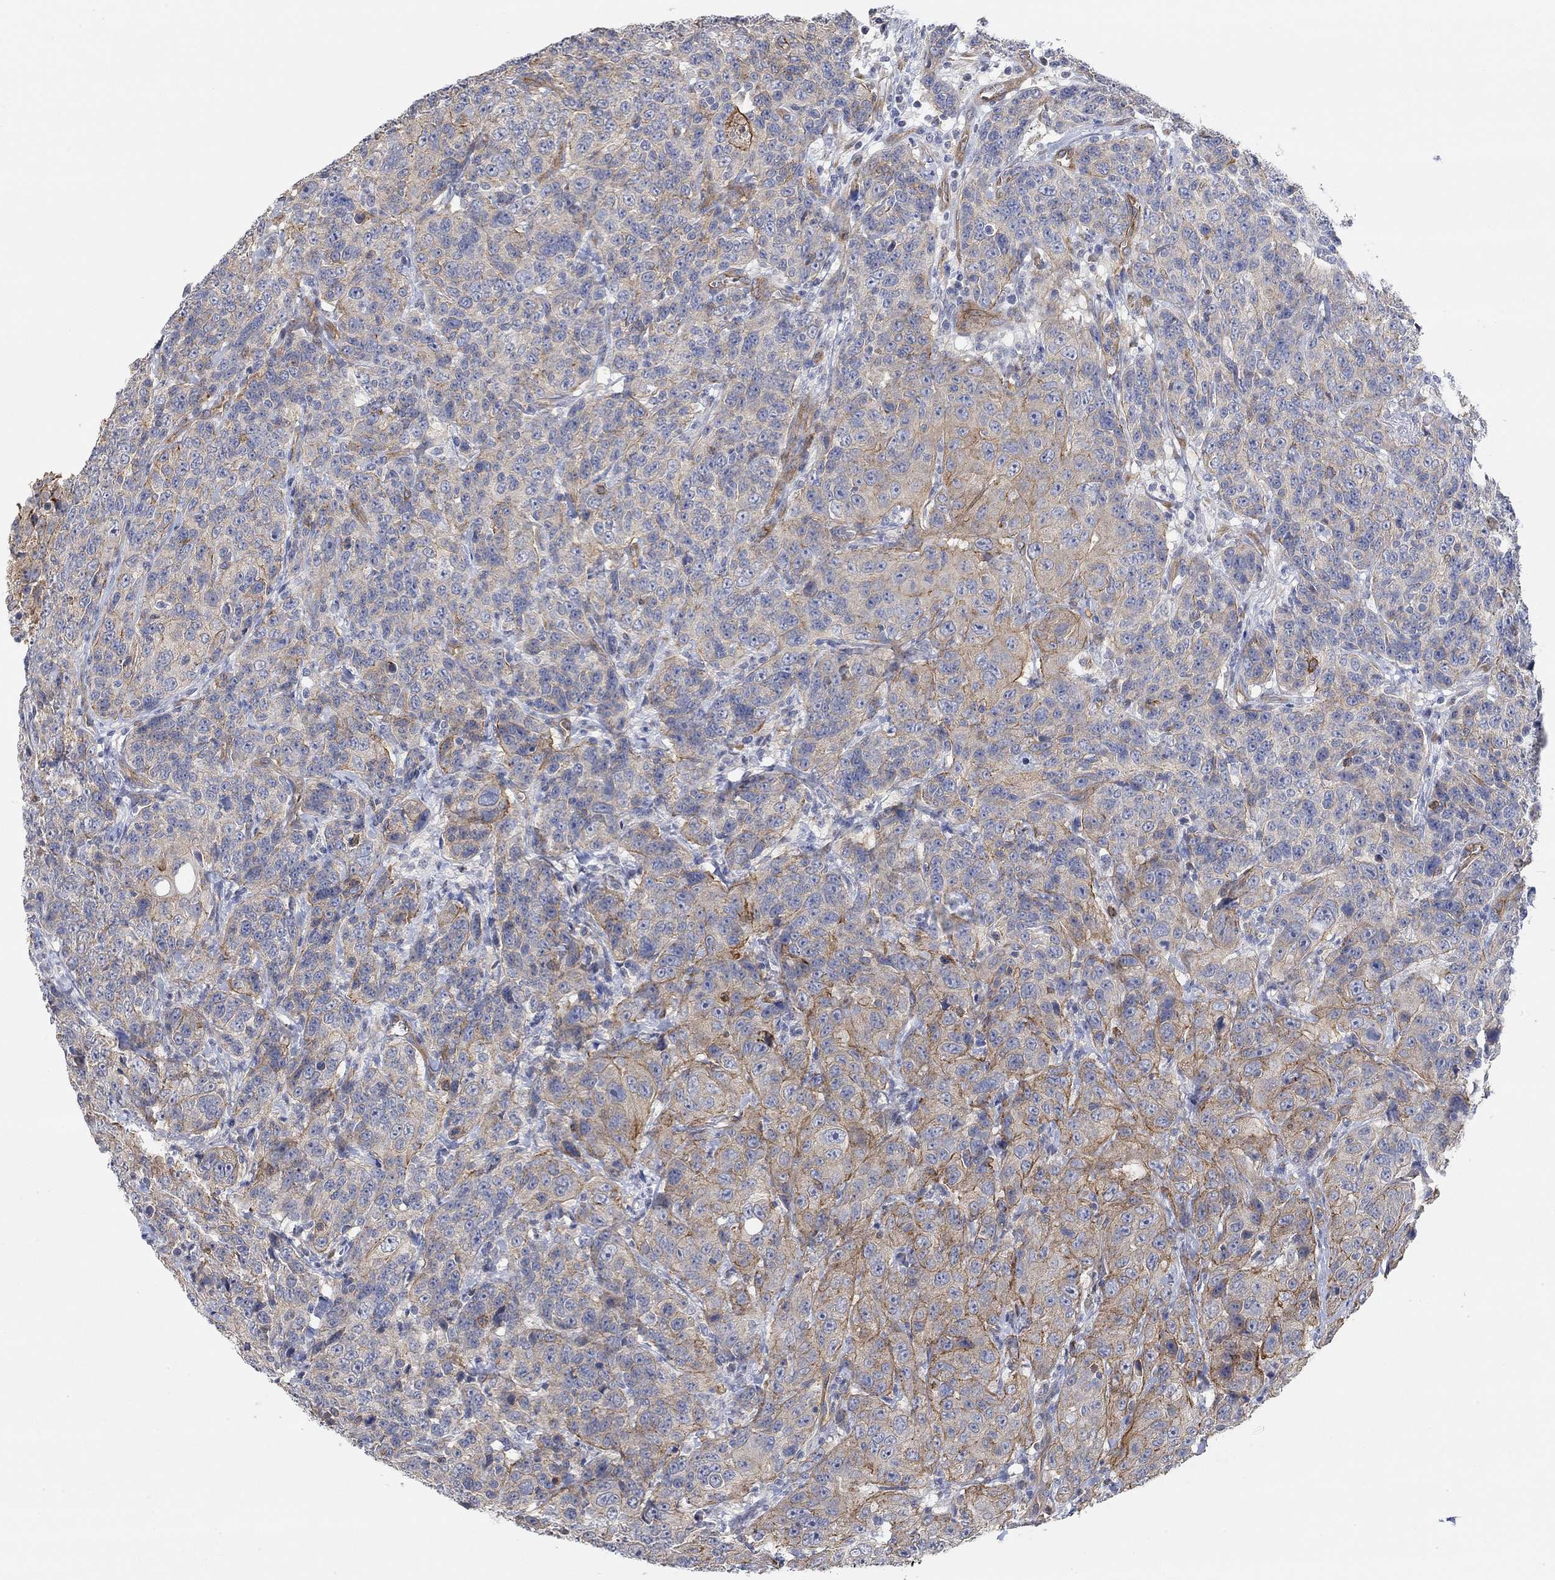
{"staining": {"intensity": "moderate", "quantity": "<25%", "location": "cytoplasmic/membranous"}, "tissue": "urothelial cancer", "cell_type": "Tumor cells", "image_type": "cancer", "snomed": [{"axis": "morphology", "description": "Urothelial carcinoma, NOS"}, {"axis": "morphology", "description": "Urothelial carcinoma, High grade"}, {"axis": "topography", "description": "Urinary bladder"}], "caption": "Protein staining of transitional cell carcinoma tissue reveals moderate cytoplasmic/membranous staining in about <25% of tumor cells.", "gene": "SYT16", "patient": {"sex": "female", "age": 73}}